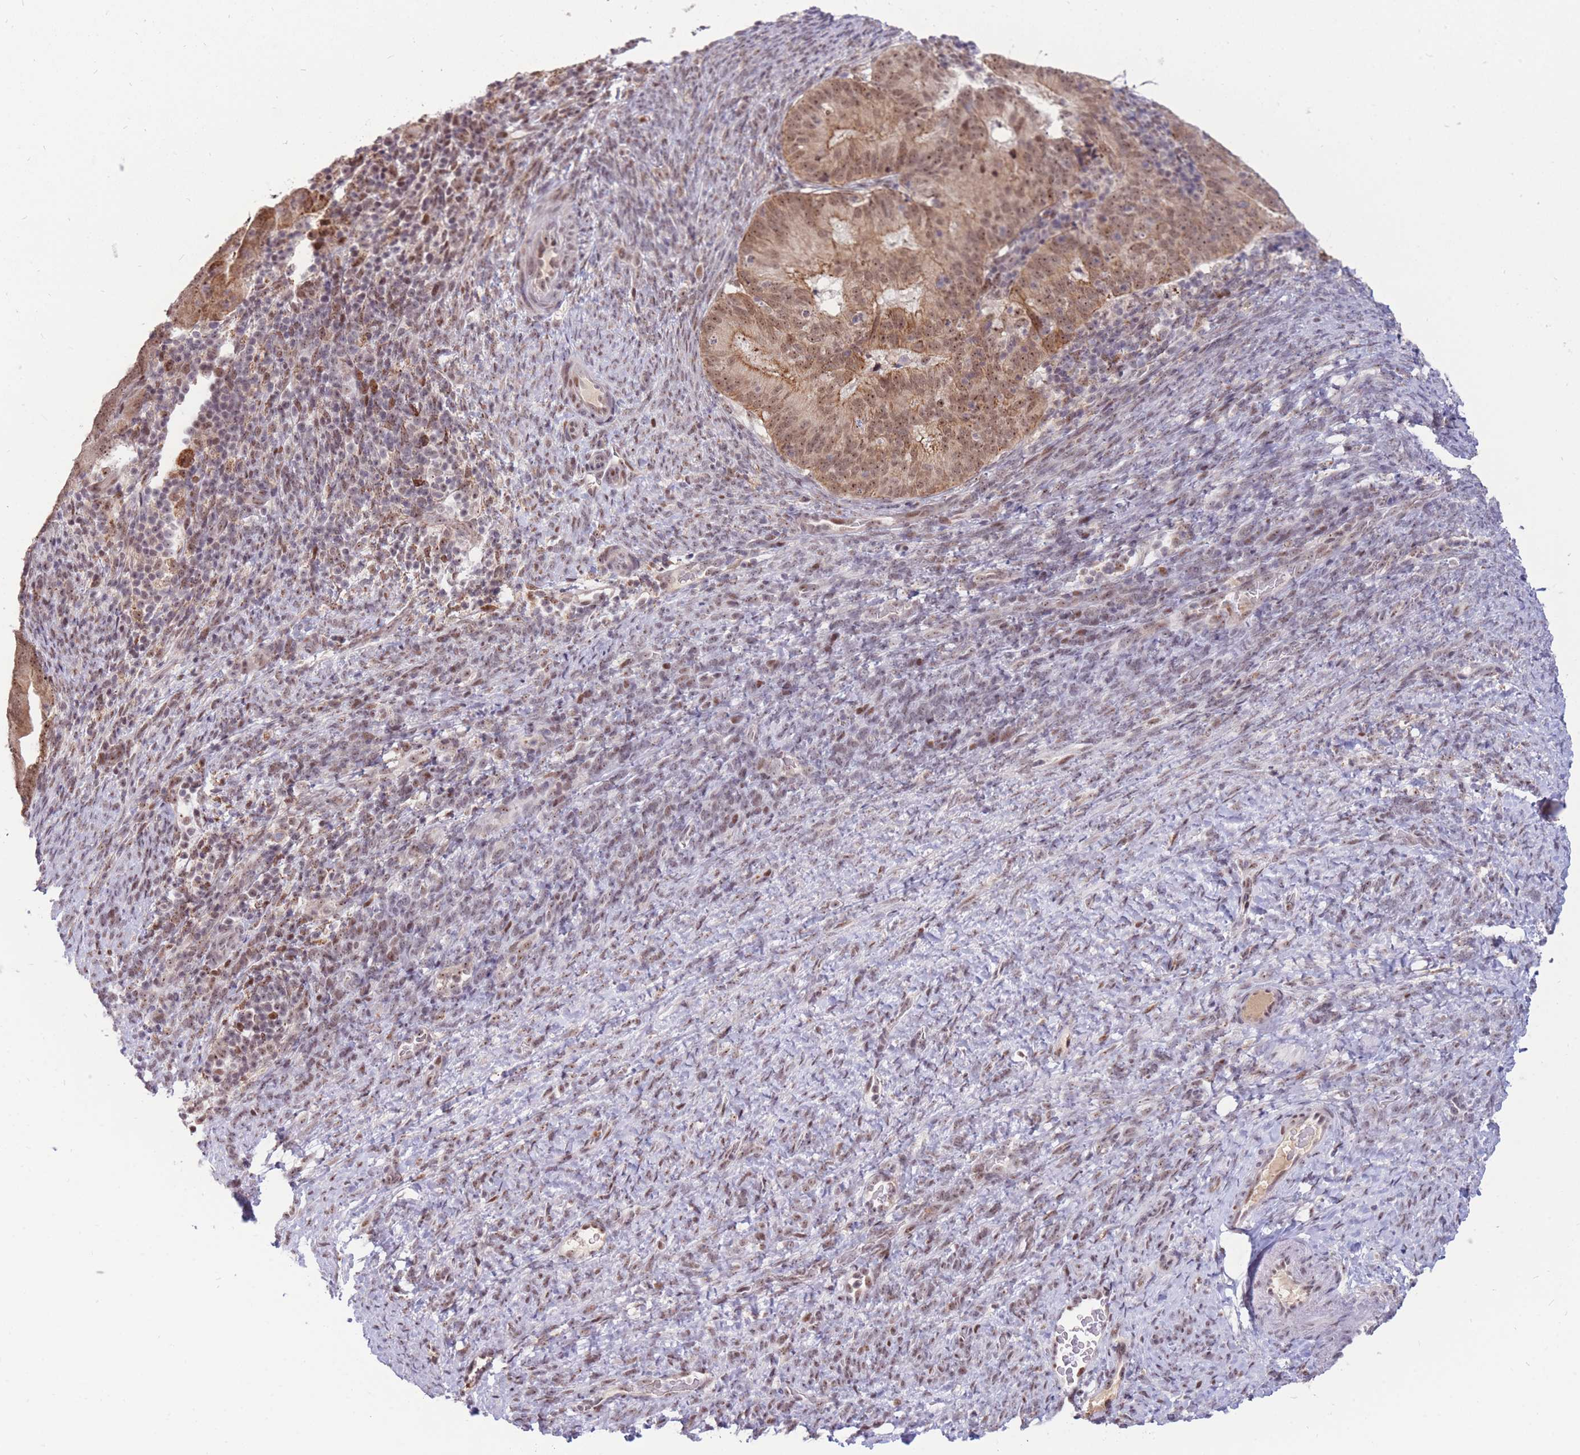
{"staining": {"intensity": "moderate", "quantity": ">75%", "location": "cytoplasmic/membranous,nuclear"}, "tissue": "endometrial cancer", "cell_type": "Tumor cells", "image_type": "cancer", "snomed": [{"axis": "morphology", "description": "Adenocarcinoma, NOS"}, {"axis": "topography", "description": "Endometrium"}], "caption": "Immunohistochemistry (IHC) staining of endometrial adenocarcinoma, which shows medium levels of moderate cytoplasmic/membranous and nuclear positivity in about >75% of tumor cells indicating moderate cytoplasmic/membranous and nuclear protein expression. The staining was performed using DAB (brown) for protein detection and nuclei were counterstained in hematoxylin (blue).", "gene": "TARBP2", "patient": {"sex": "female", "age": 70}}